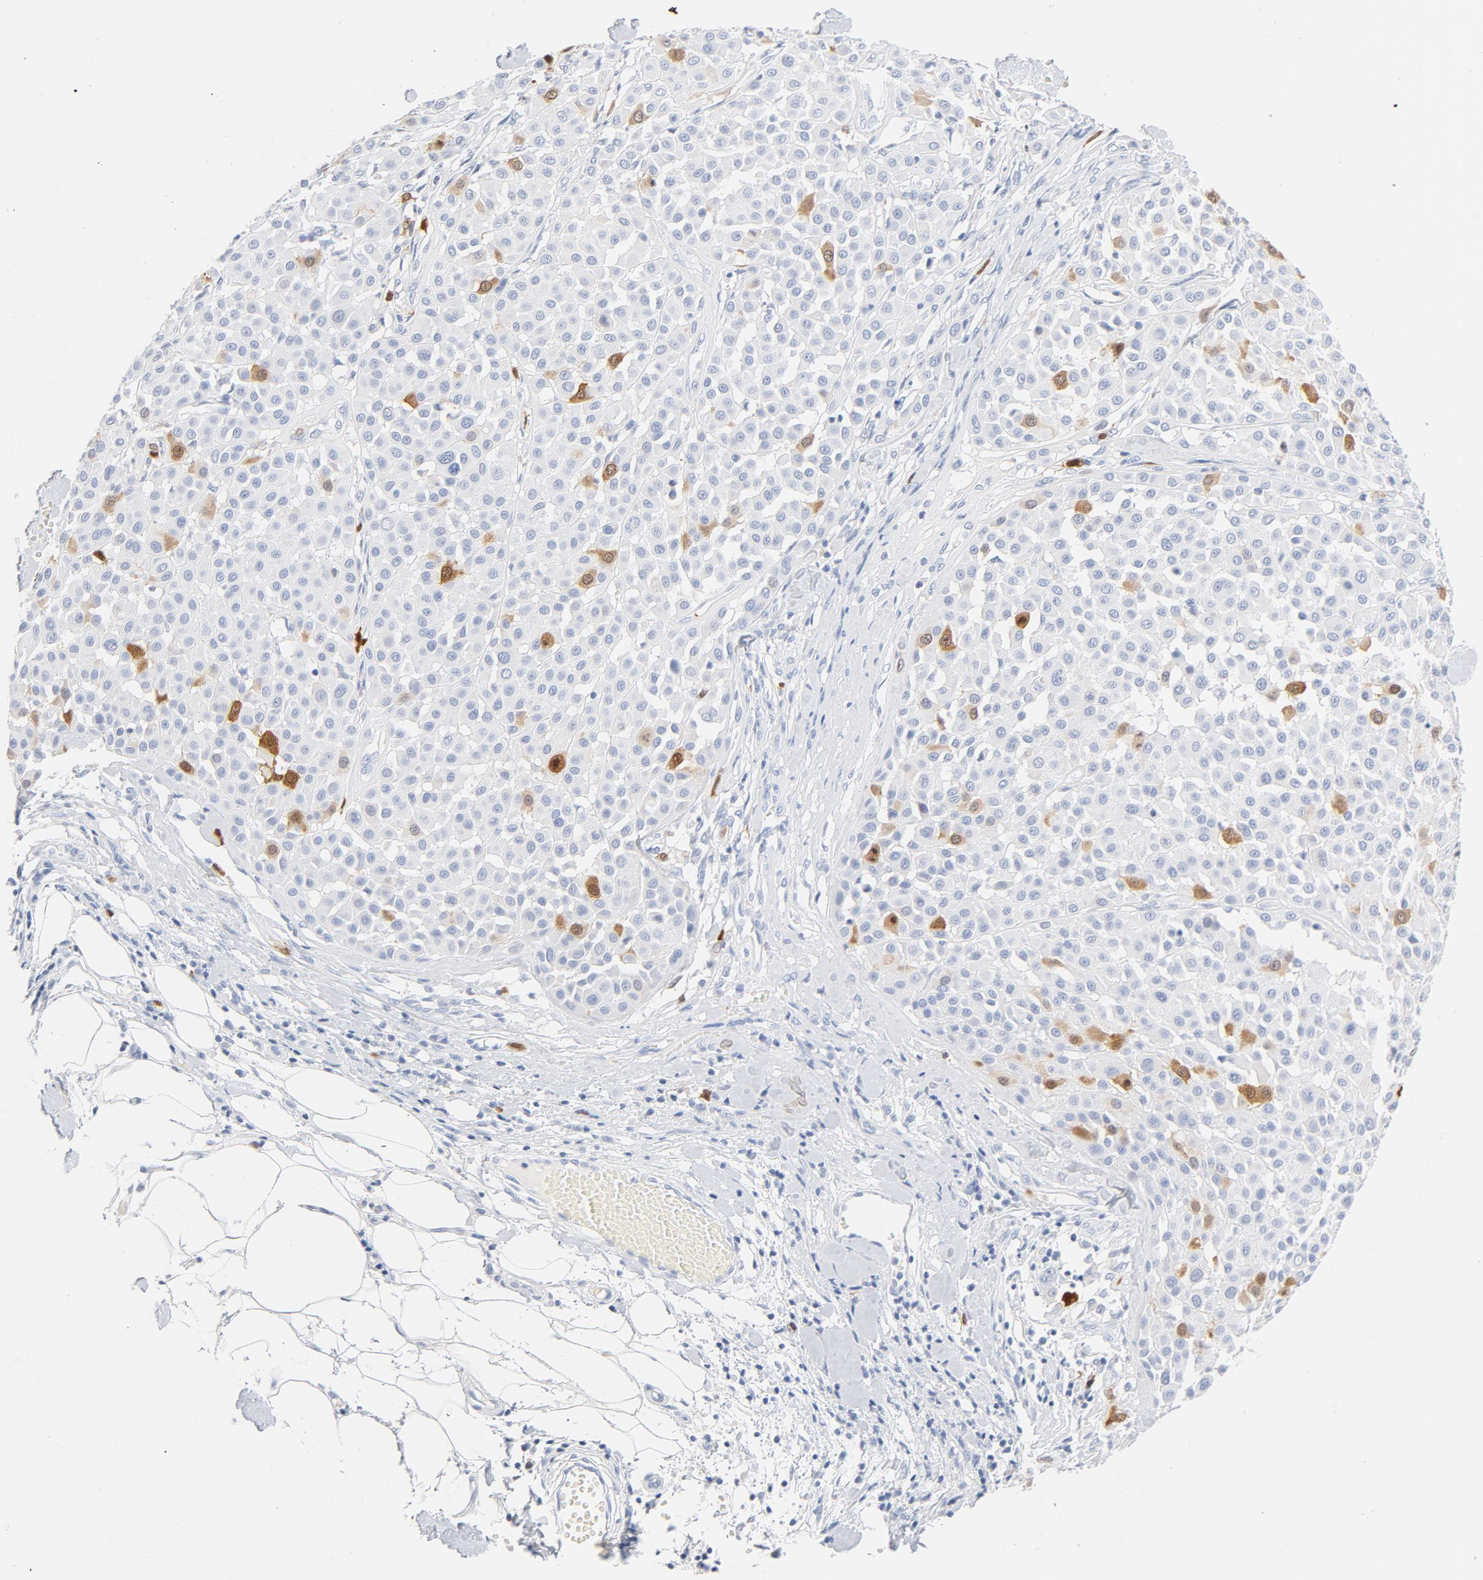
{"staining": {"intensity": "strong", "quantity": "<25%", "location": "nuclear"}, "tissue": "melanoma", "cell_type": "Tumor cells", "image_type": "cancer", "snomed": [{"axis": "morphology", "description": "Malignant melanoma, Metastatic site"}, {"axis": "topography", "description": "Soft tissue"}], "caption": "Brown immunohistochemical staining in malignant melanoma (metastatic site) reveals strong nuclear expression in about <25% of tumor cells.", "gene": "CDC20", "patient": {"sex": "male", "age": 41}}